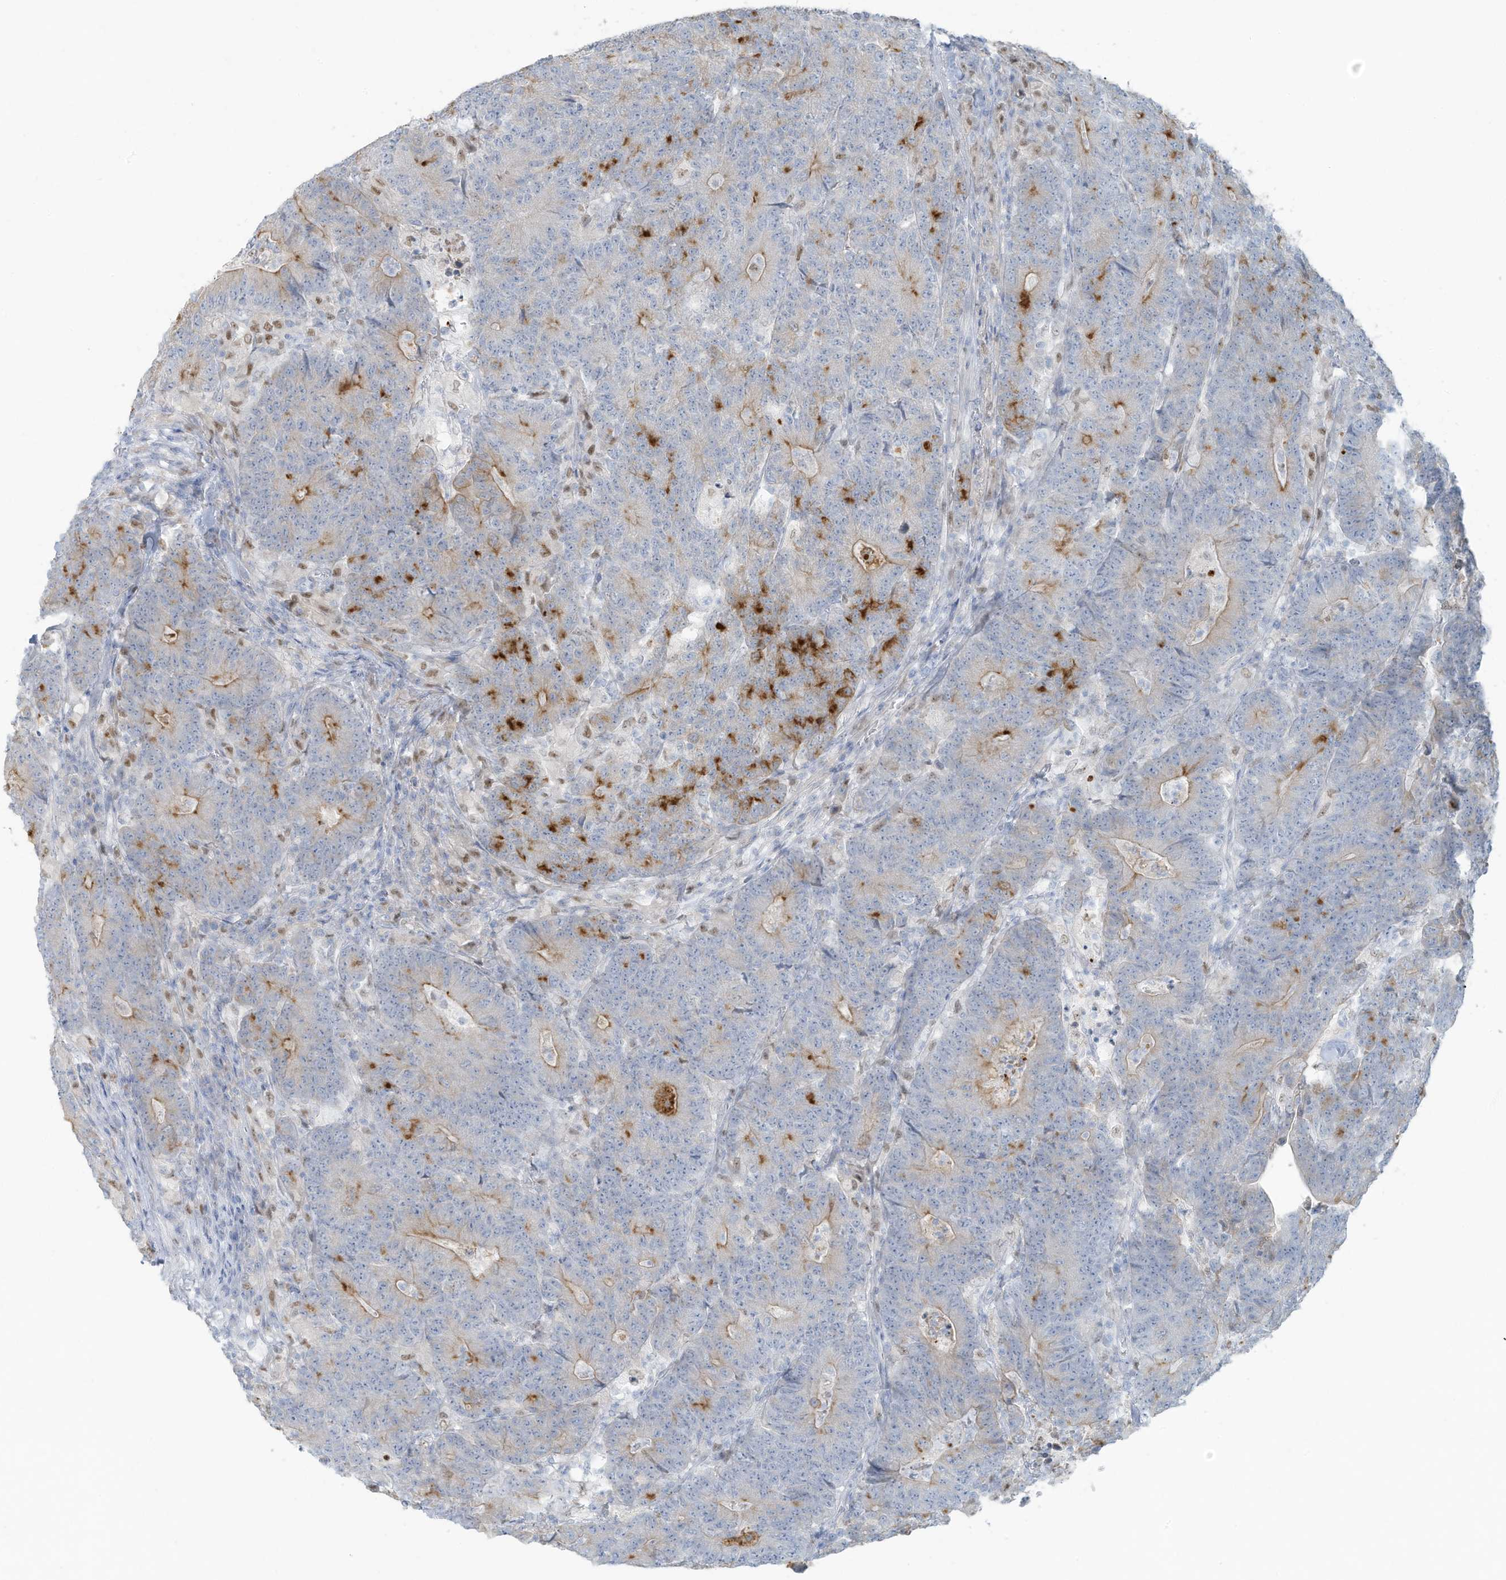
{"staining": {"intensity": "moderate", "quantity": "<25%", "location": "cytoplasmic/membranous"}, "tissue": "colorectal cancer", "cell_type": "Tumor cells", "image_type": "cancer", "snomed": [{"axis": "morphology", "description": "Normal tissue, NOS"}, {"axis": "morphology", "description": "Adenocarcinoma, NOS"}, {"axis": "topography", "description": "Colon"}], "caption": "Brown immunohistochemical staining in colorectal cancer (adenocarcinoma) exhibits moderate cytoplasmic/membranous expression in about <25% of tumor cells.", "gene": "TUBE1", "patient": {"sex": "female", "age": 75}}